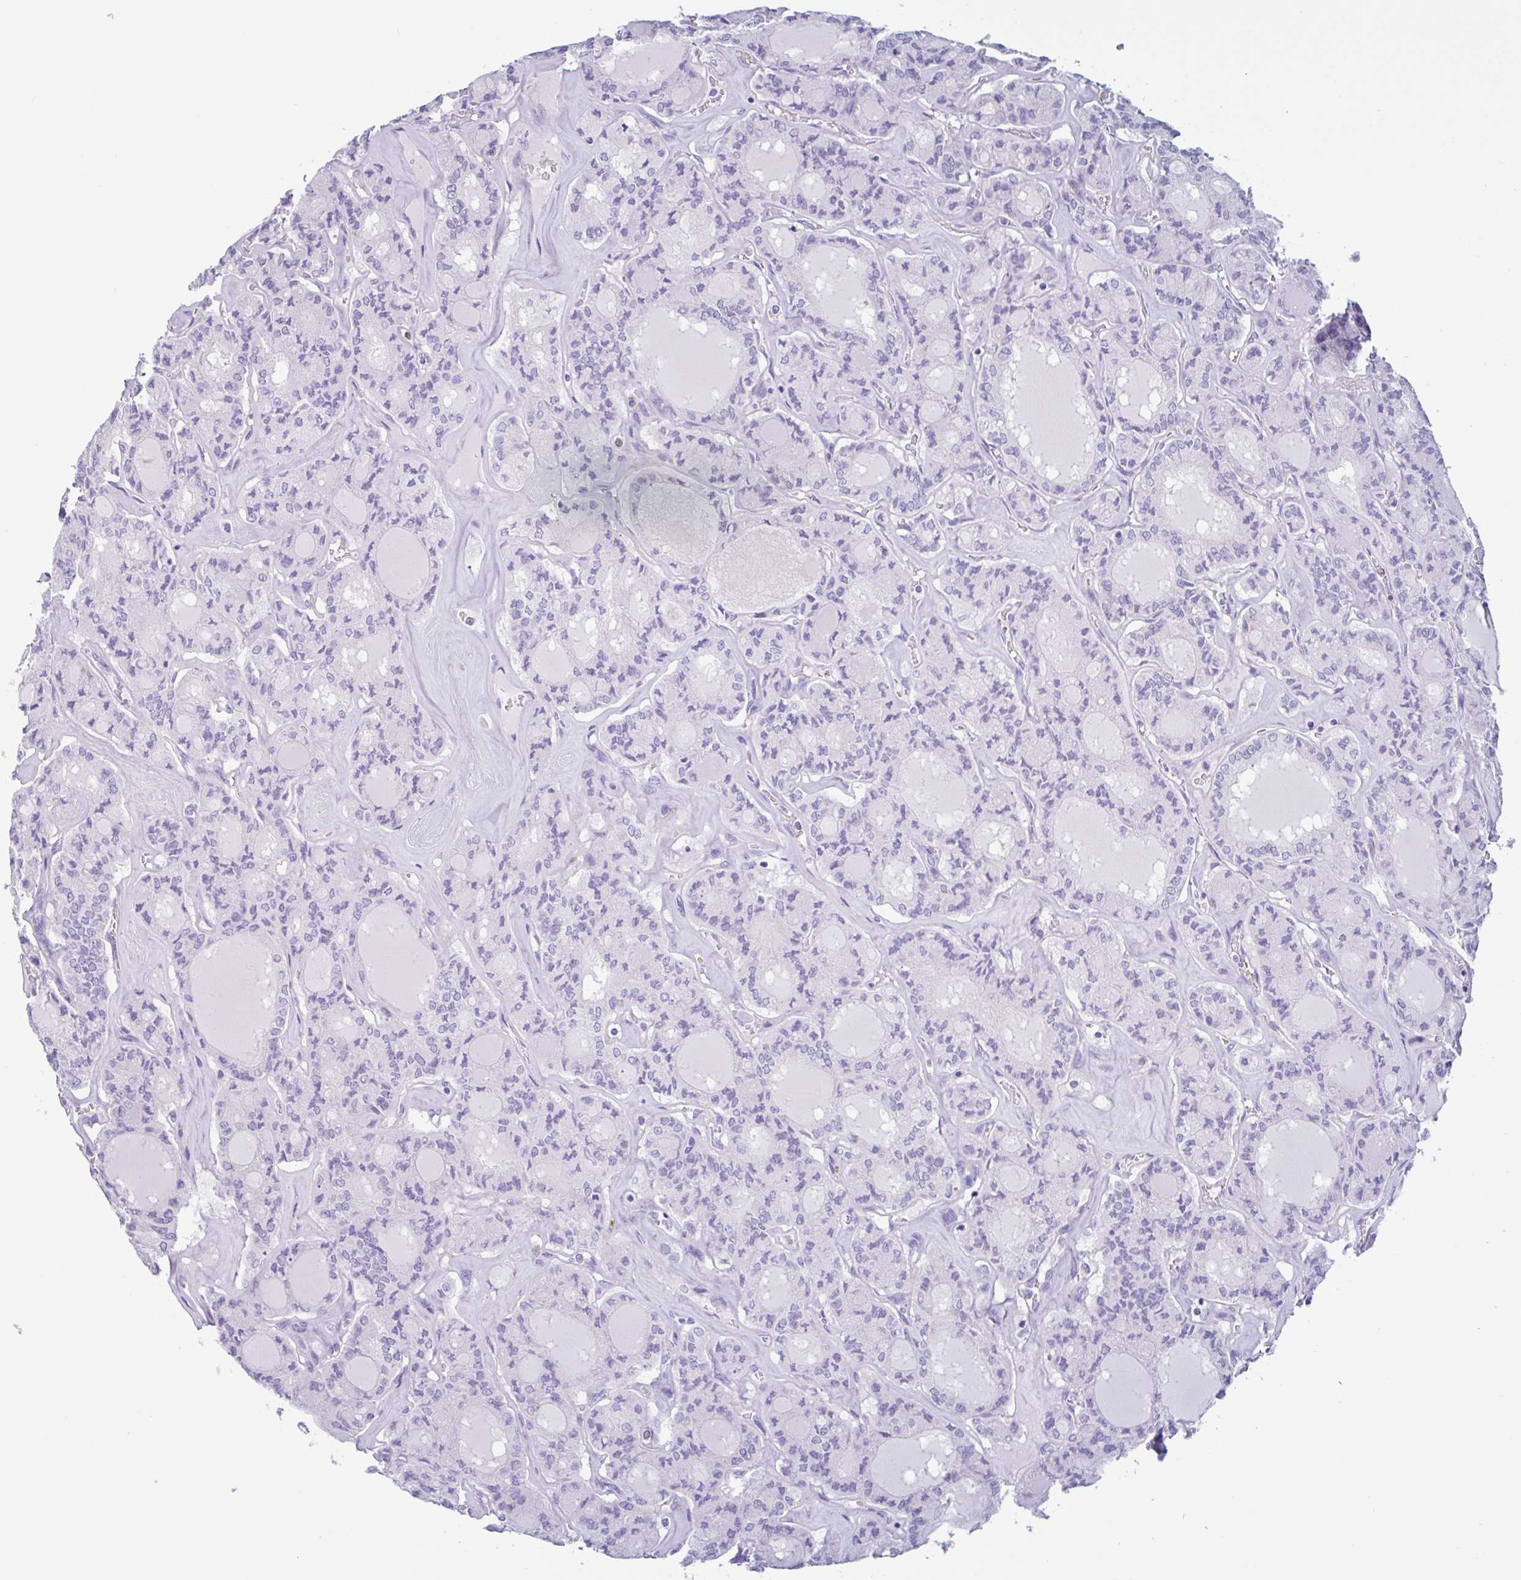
{"staining": {"intensity": "negative", "quantity": "none", "location": "none"}, "tissue": "thyroid cancer", "cell_type": "Tumor cells", "image_type": "cancer", "snomed": [{"axis": "morphology", "description": "Papillary adenocarcinoma, NOS"}, {"axis": "topography", "description": "Thyroid gland"}], "caption": "High magnification brightfield microscopy of thyroid cancer stained with DAB (3,3'-diaminobenzidine) (brown) and counterstained with hematoxylin (blue): tumor cells show no significant expression.", "gene": "DTWD2", "patient": {"sex": "male", "age": 87}}